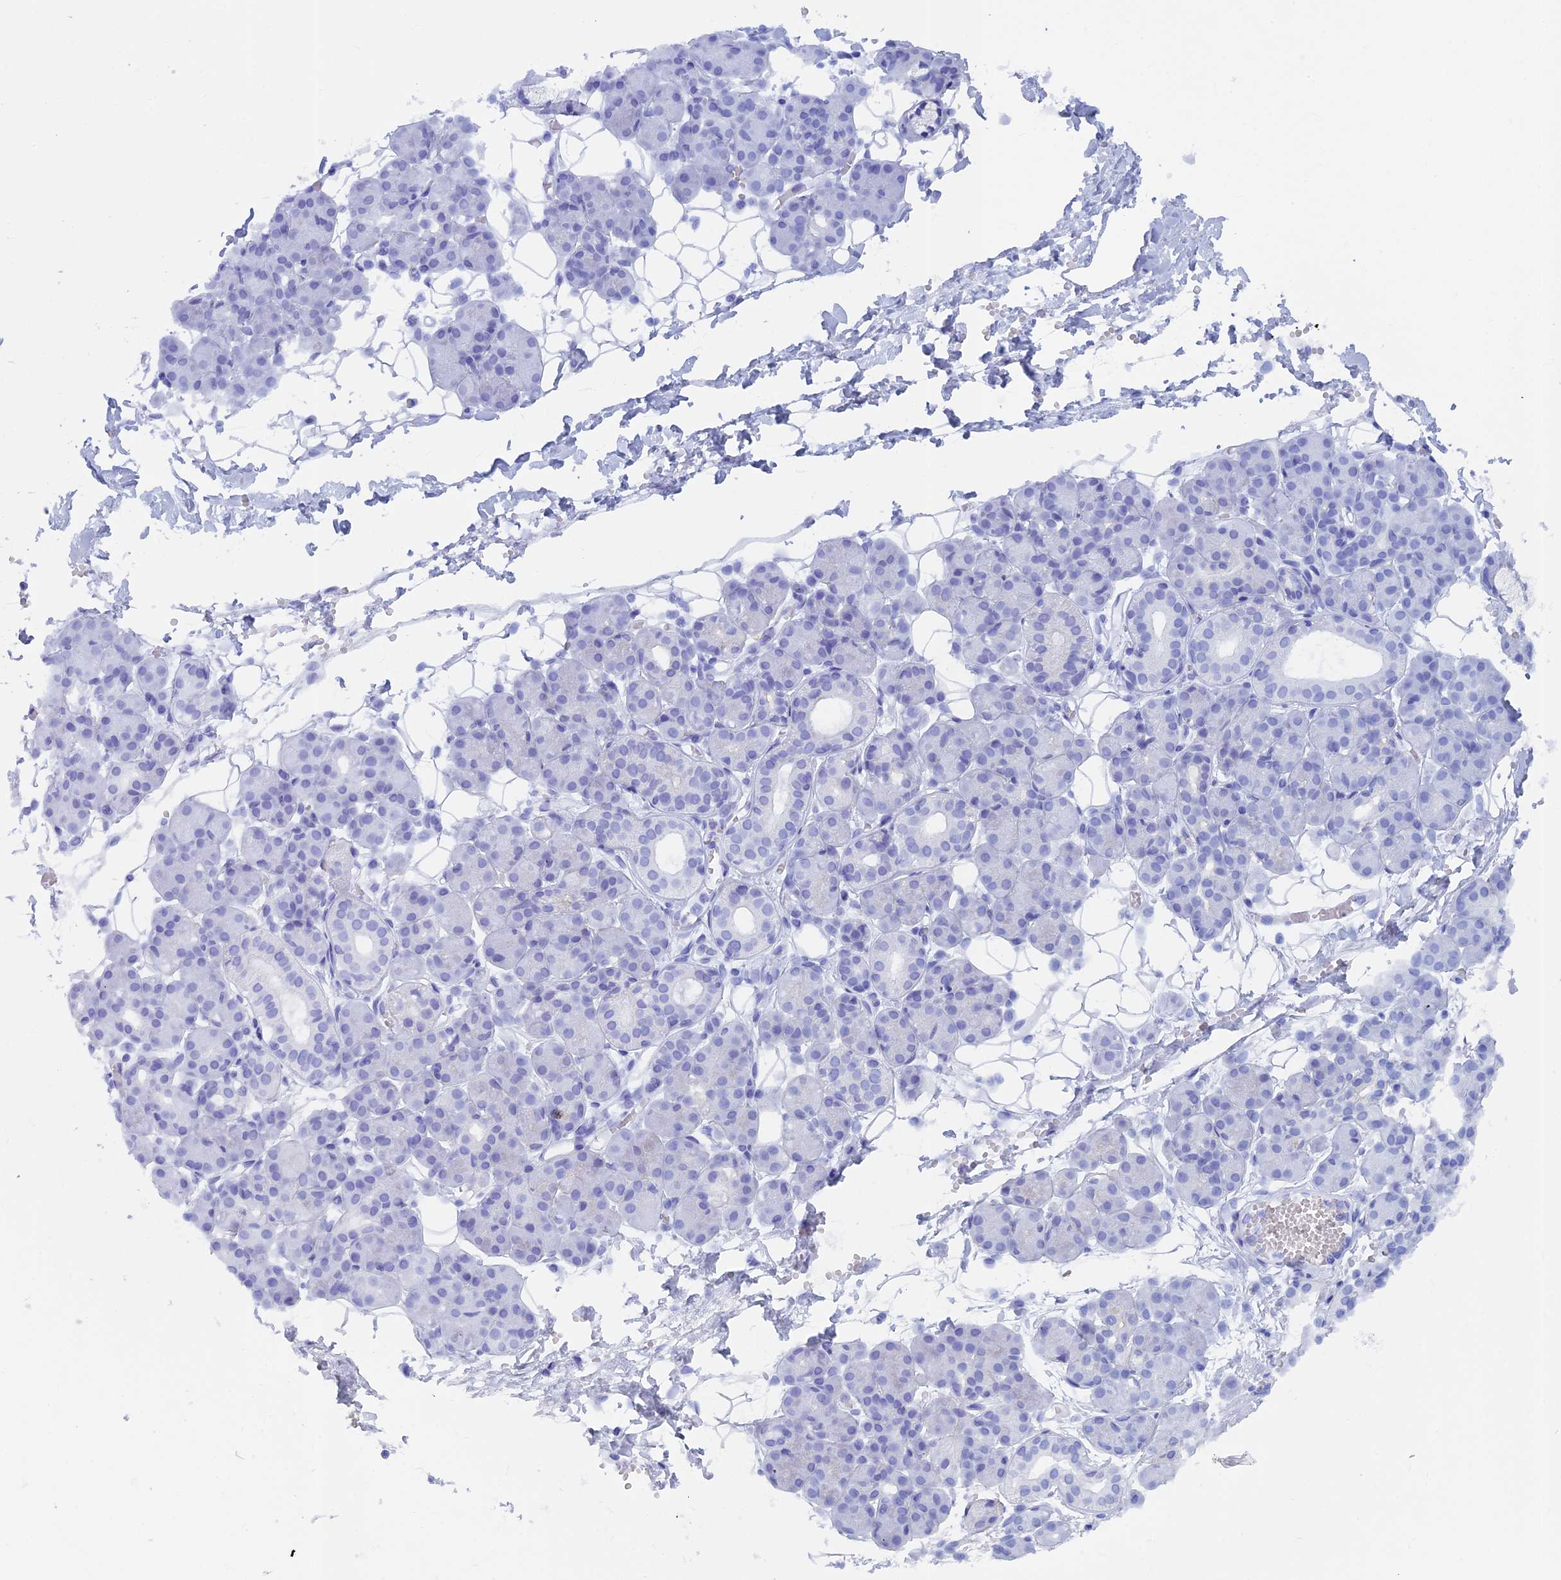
{"staining": {"intensity": "negative", "quantity": "none", "location": "none"}, "tissue": "salivary gland", "cell_type": "Glandular cells", "image_type": "normal", "snomed": [{"axis": "morphology", "description": "Normal tissue, NOS"}, {"axis": "topography", "description": "Salivary gland"}], "caption": "An immunohistochemistry photomicrograph of unremarkable salivary gland is shown. There is no staining in glandular cells of salivary gland.", "gene": "CAPS", "patient": {"sex": "male", "age": 63}}